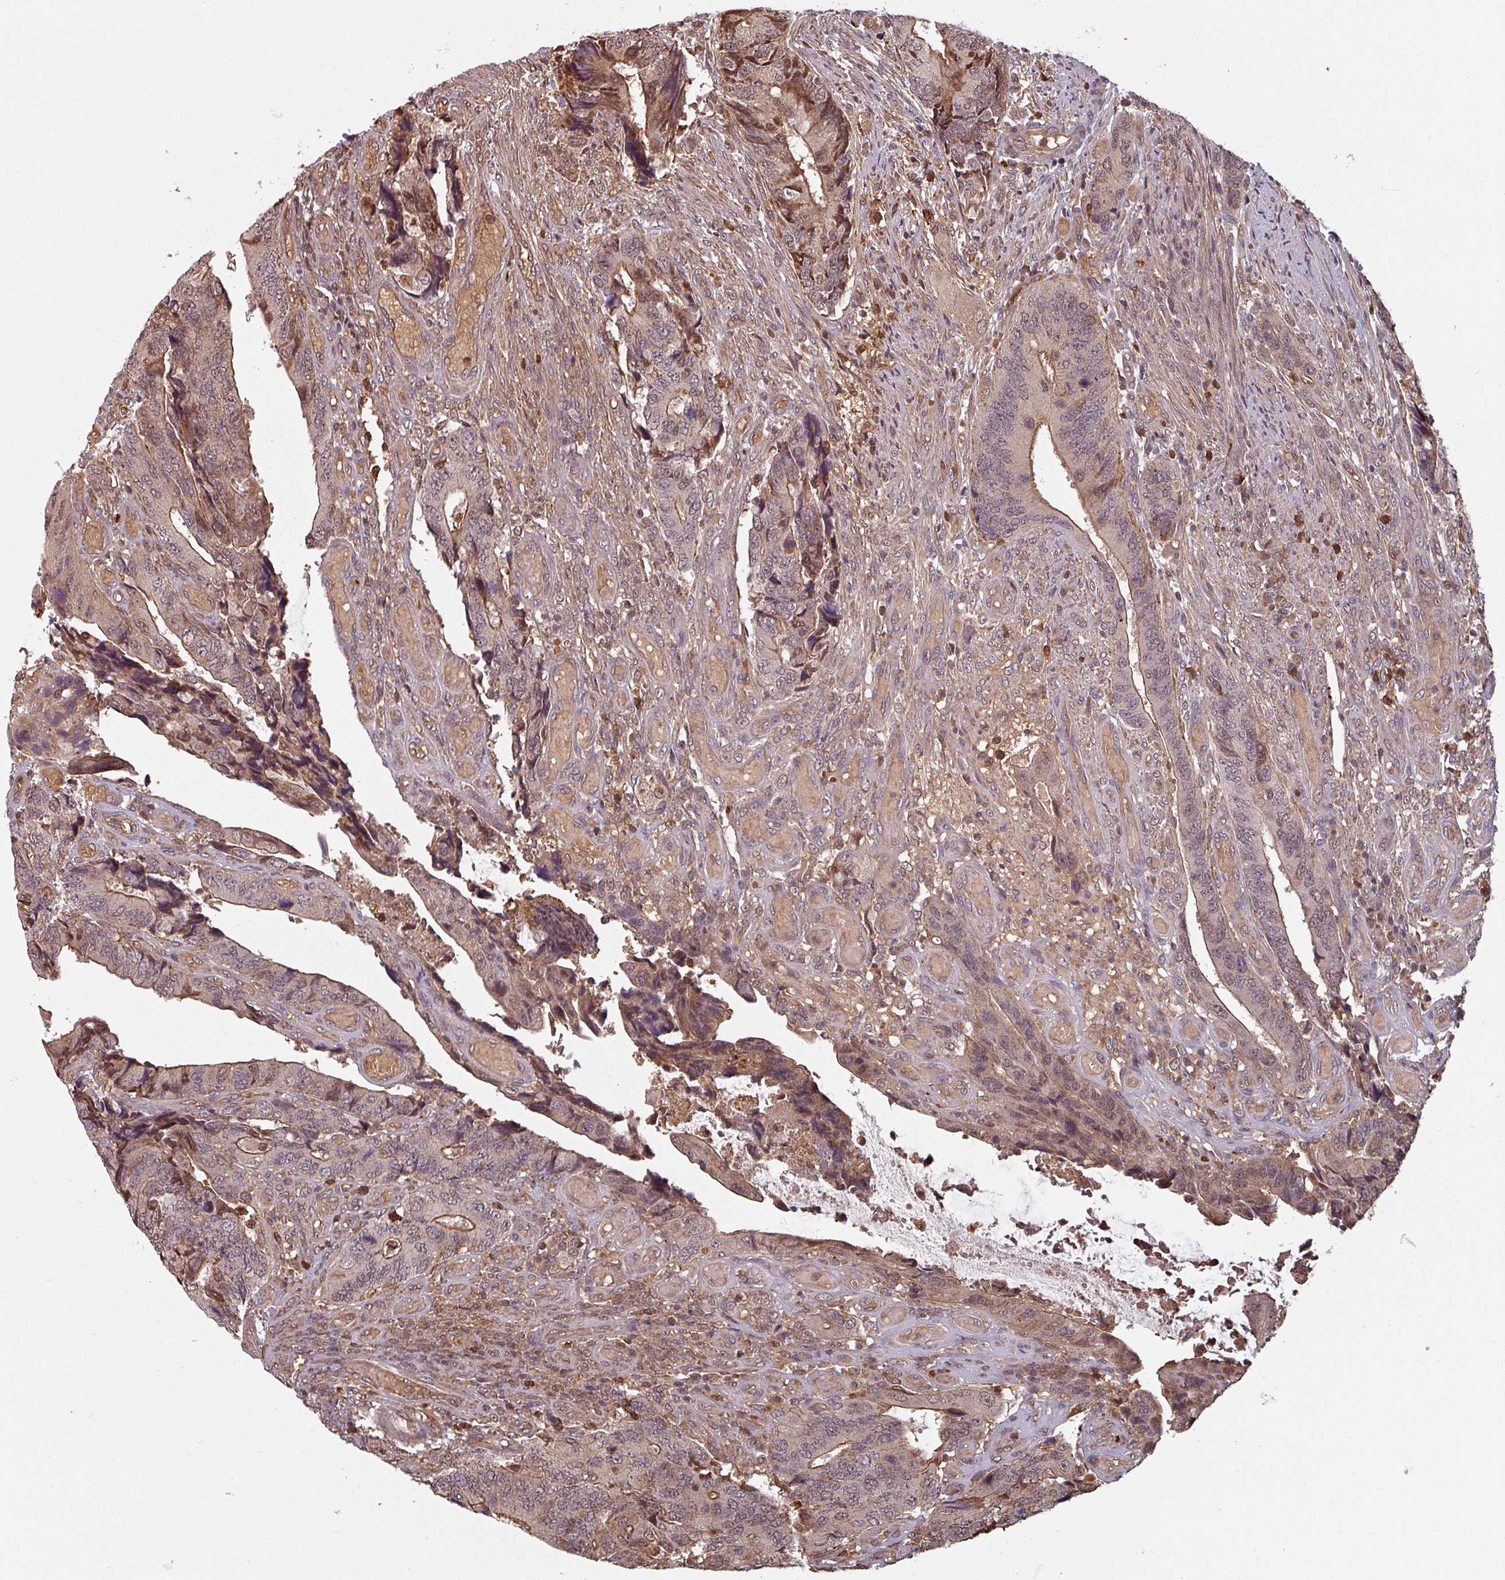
{"staining": {"intensity": "moderate", "quantity": "25%-75%", "location": "cytoplasmic/membranous,nuclear"}, "tissue": "colorectal cancer", "cell_type": "Tumor cells", "image_type": "cancer", "snomed": [{"axis": "morphology", "description": "Adenocarcinoma, NOS"}, {"axis": "topography", "description": "Colon"}], "caption": "Protein staining by immunohistochemistry shows moderate cytoplasmic/membranous and nuclear positivity in approximately 25%-75% of tumor cells in colorectal adenocarcinoma.", "gene": "EID1", "patient": {"sex": "male", "age": 87}}